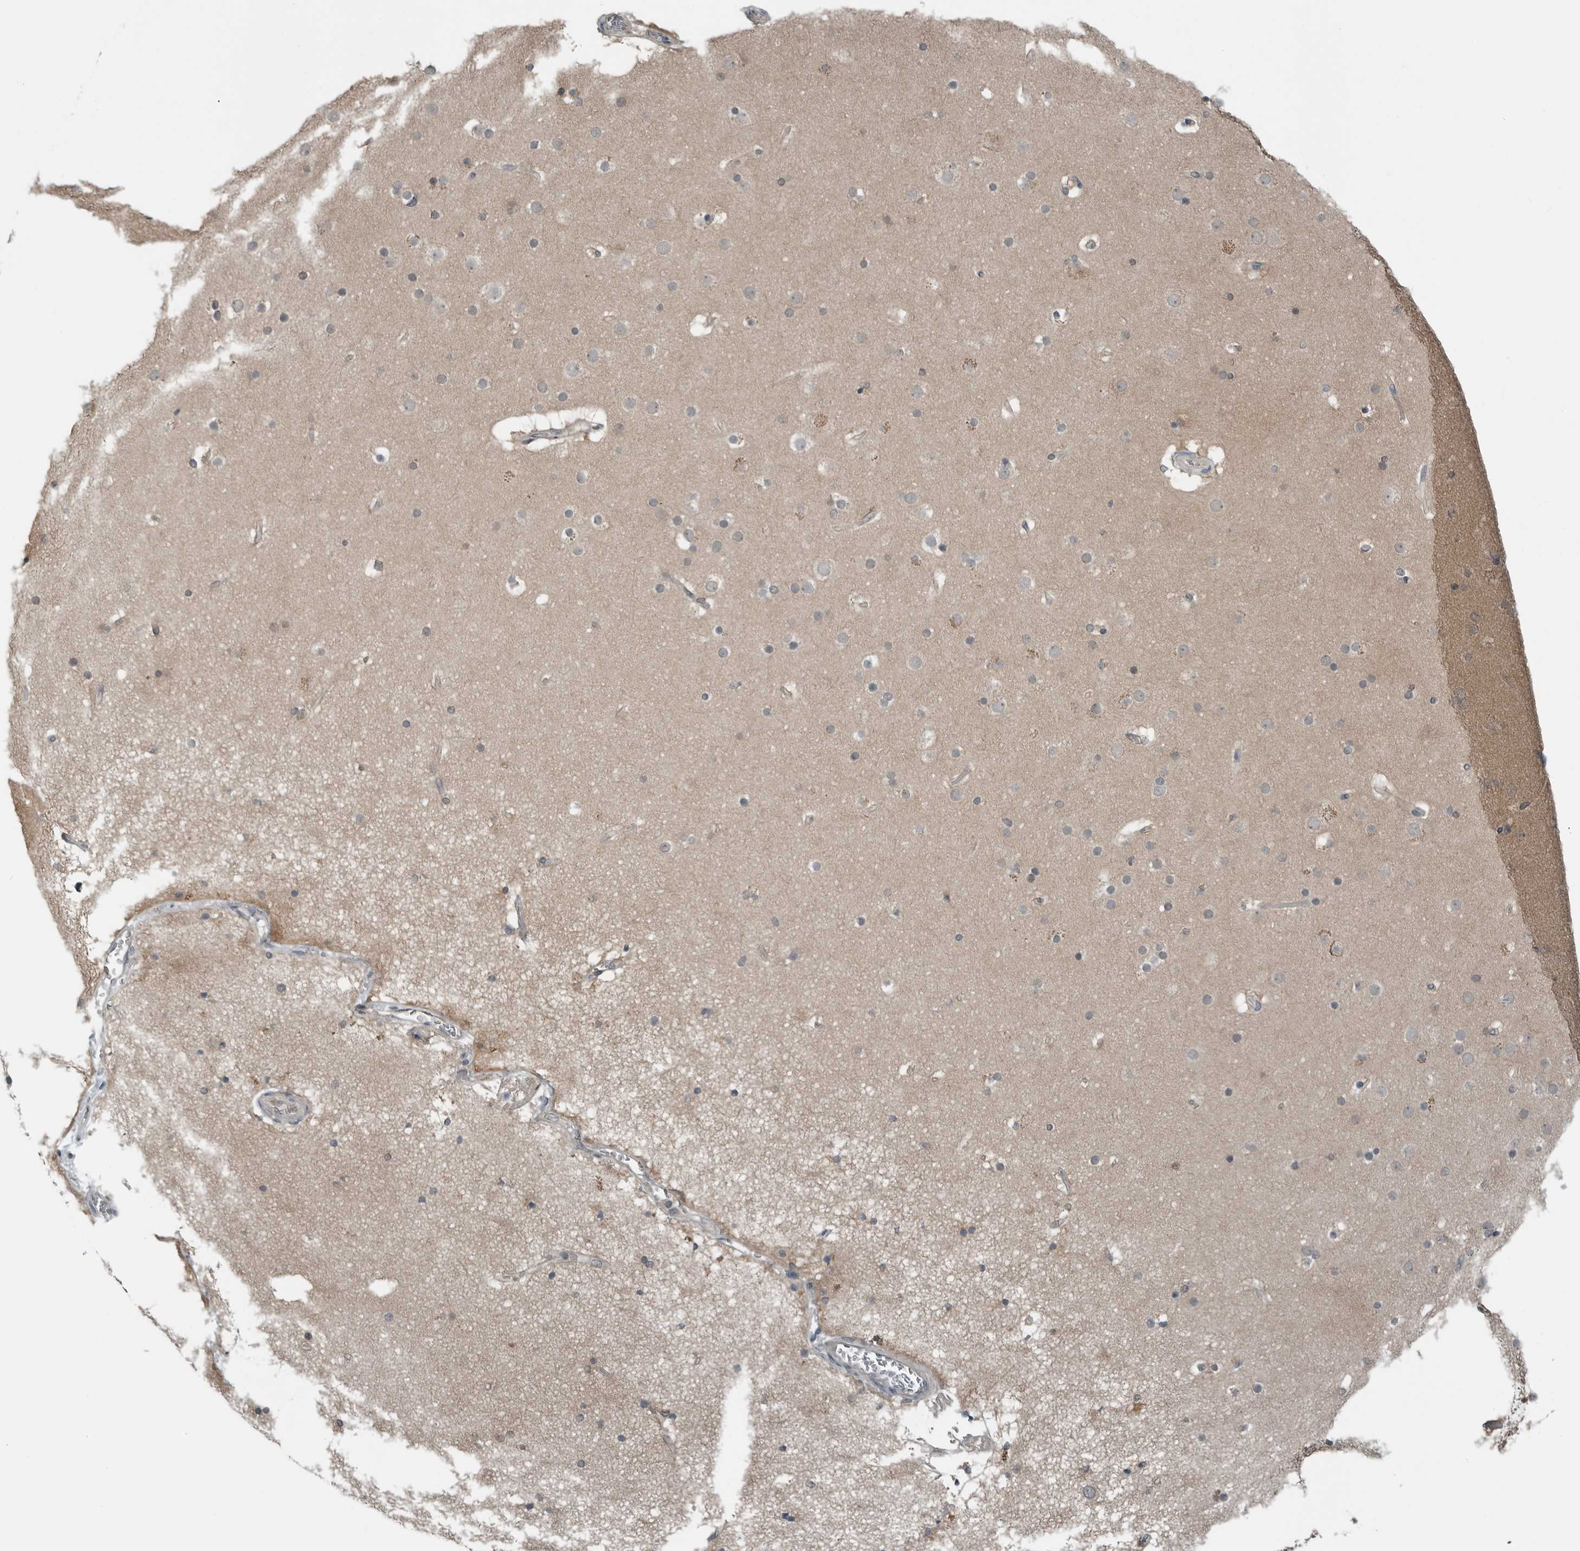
{"staining": {"intensity": "negative", "quantity": "none", "location": "none"}, "tissue": "cerebral cortex", "cell_type": "Endothelial cells", "image_type": "normal", "snomed": [{"axis": "morphology", "description": "Normal tissue, NOS"}, {"axis": "topography", "description": "Cerebral cortex"}], "caption": "Immunohistochemistry of unremarkable human cerebral cortex displays no staining in endothelial cells.", "gene": "ENSG00000286112", "patient": {"sex": "male", "age": 57}}